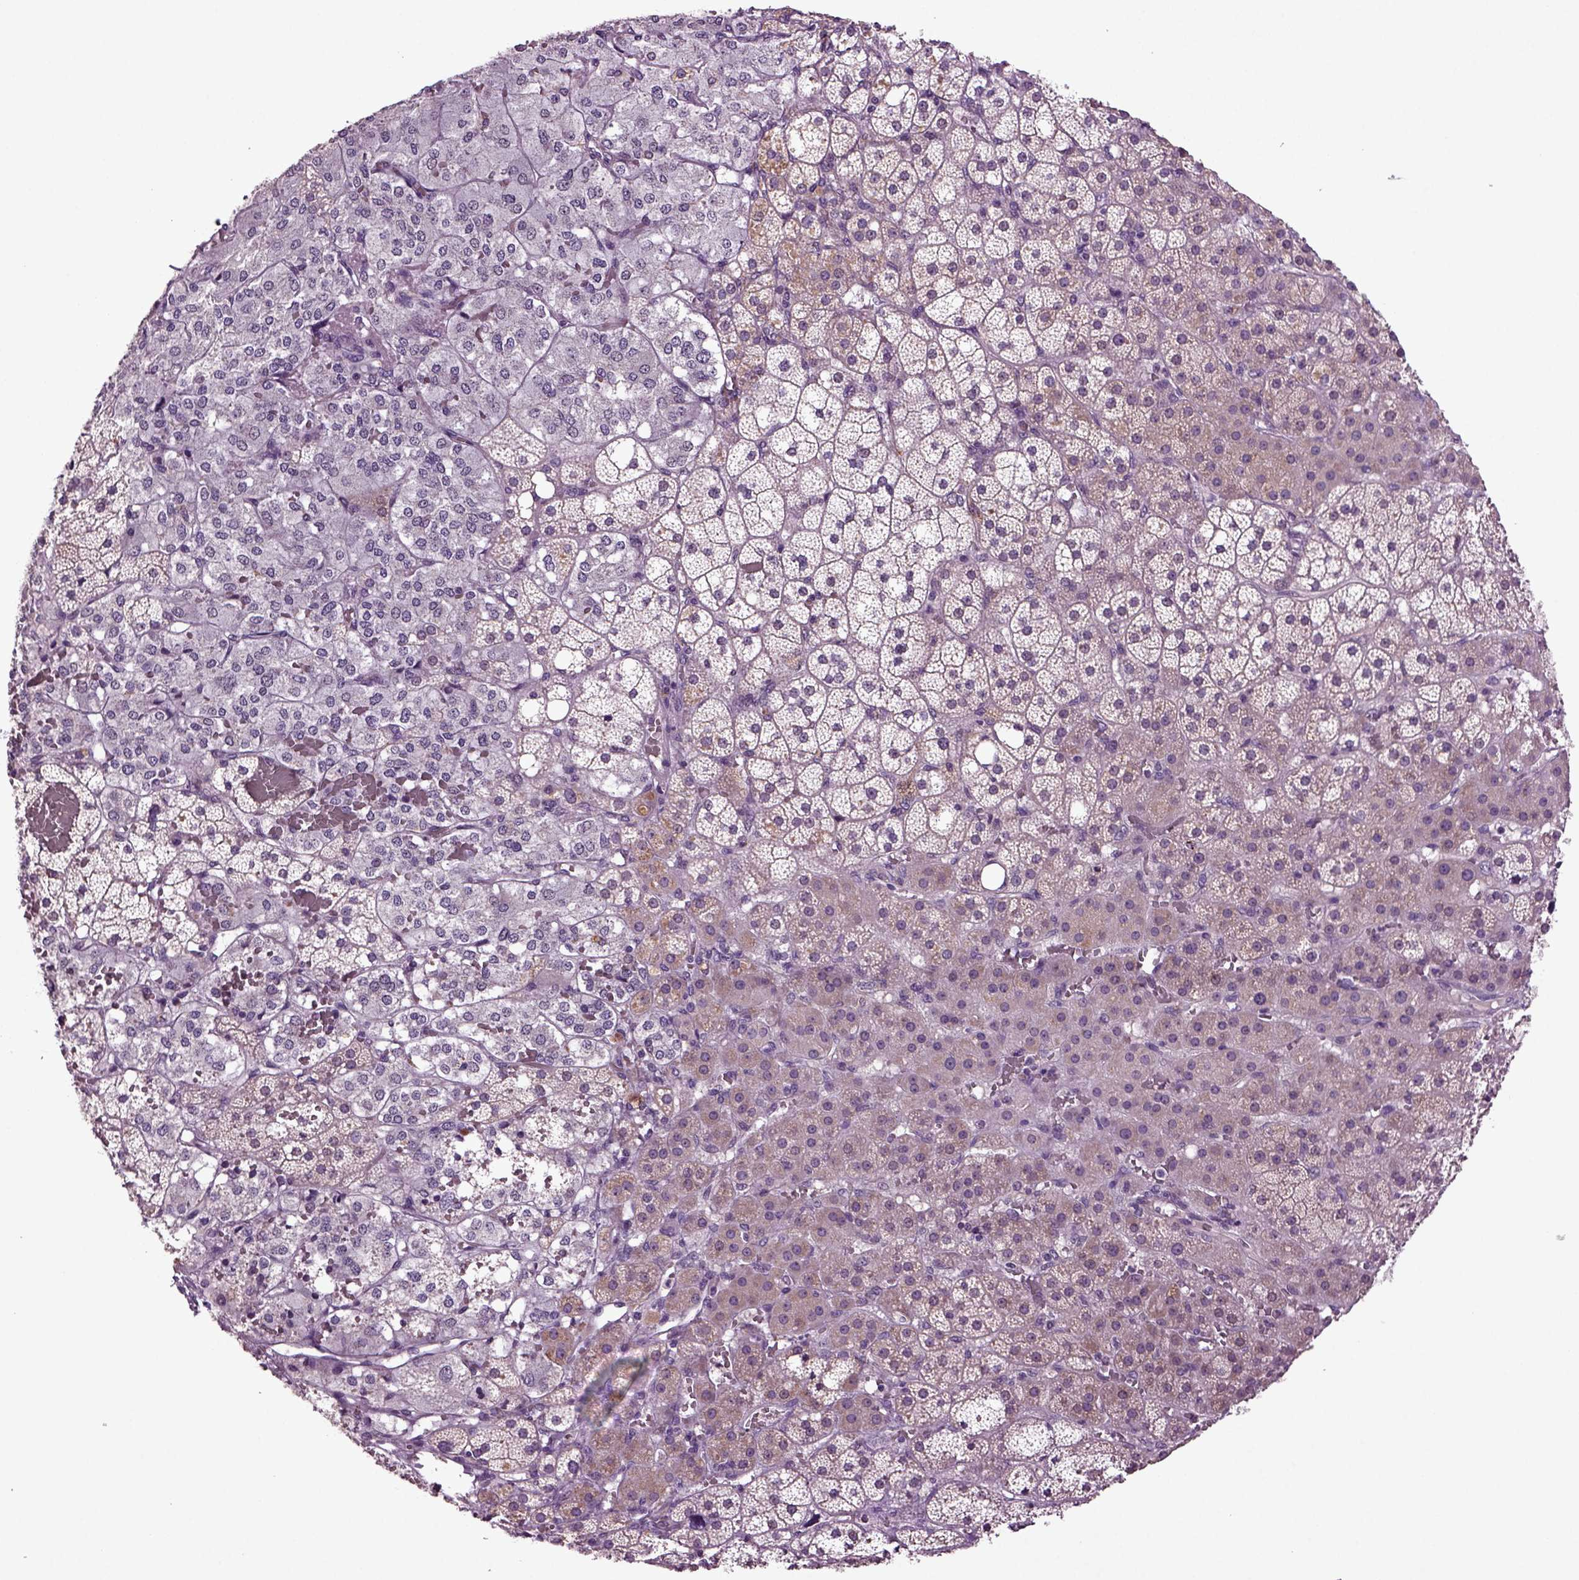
{"staining": {"intensity": "moderate", "quantity": "<25%", "location": "cytoplasmic/membranous"}, "tissue": "adrenal gland", "cell_type": "Glandular cells", "image_type": "normal", "snomed": [{"axis": "morphology", "description": "Normal tissue, NOS"}, {"axis": "topography", "description": "Adrenal gland"}], "caption": "Brown immunohistochemical staining in normal adrenal gland reveals moderate cytoplasmic/membranous expression in approximately <25% of glandular cells.", "gene": "SLC17A6", "patient": {"sex": "male", "age": 53}}